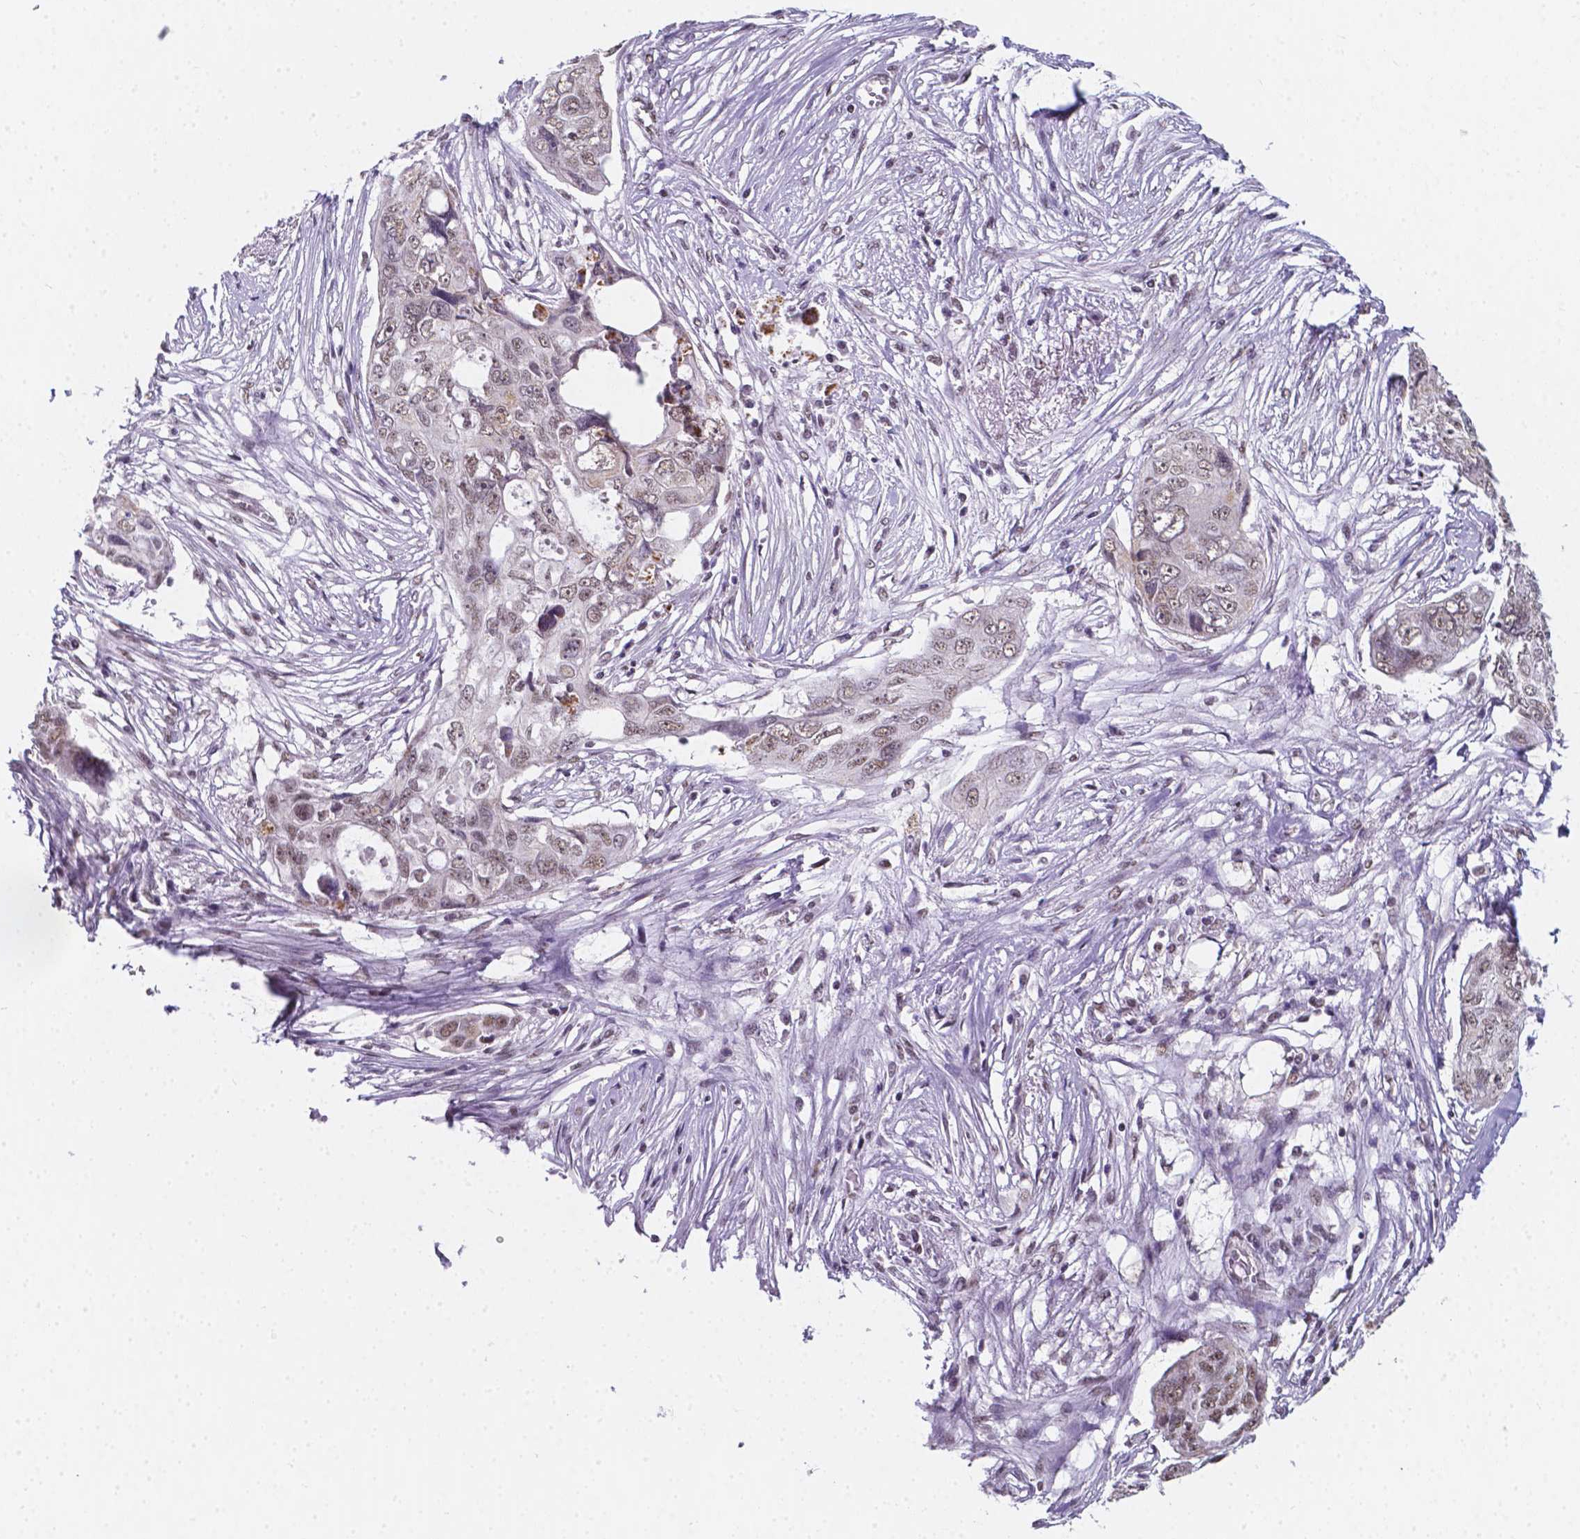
{"staining": {"intensity": "weak", "quantity": "25%-75%", "location": "nuclear"}, "tissue": "ovarian cancer", "cell_type": "Tumor cells", "image_type": "cancer", "snomed": [{"axis": "morphology", "description": "Carcinoma, endometroid"}, {"axis": "topography", "description": "Ovary"}], "caption": "Ovarian cancer tissue displays weak nuclear staining in about 25%-75% of tumor cells", "gene": "BCAS2", "patient": {"sex": "female", "age": 70}}